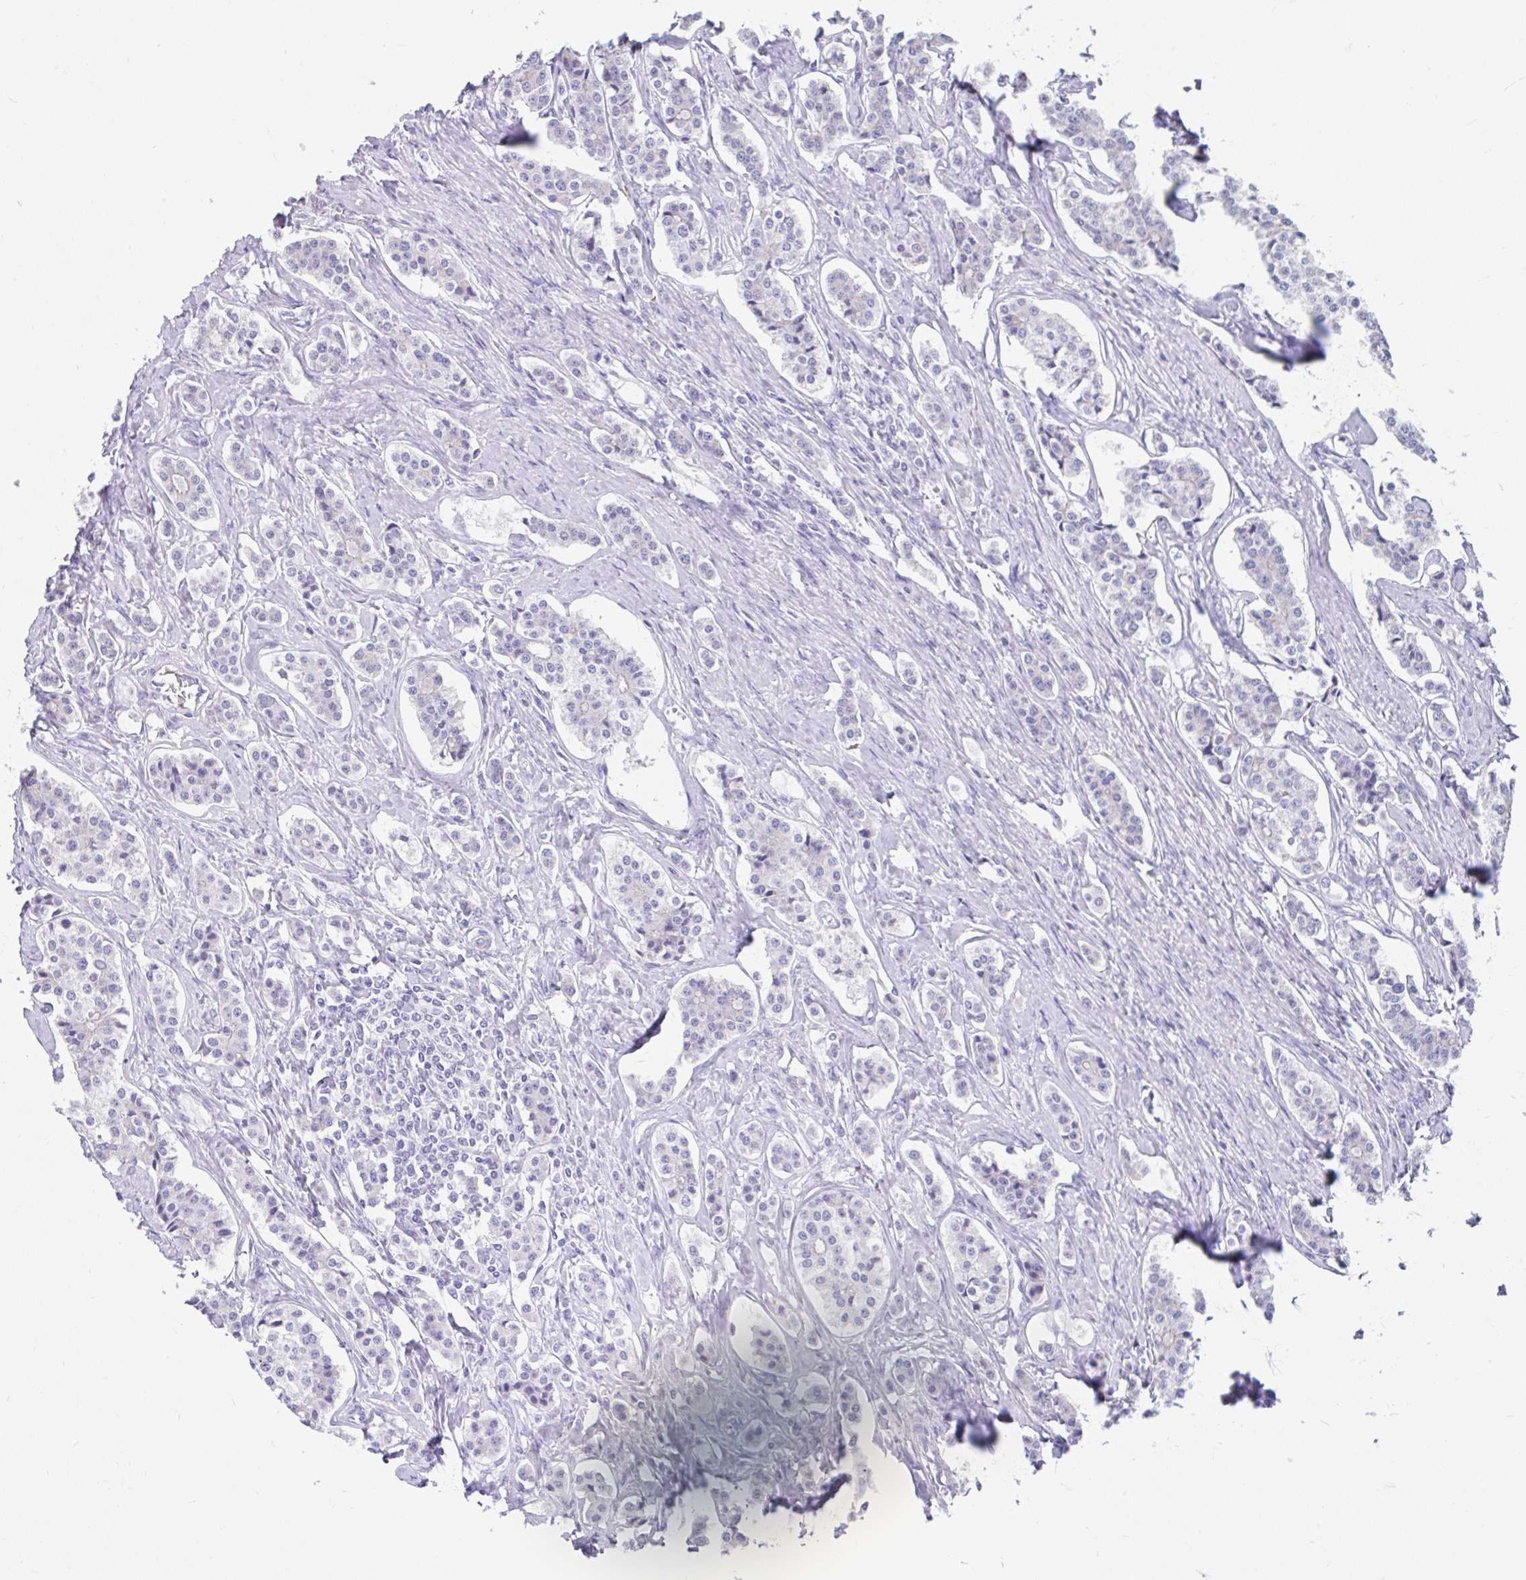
{"staining": {"intensity": "negative", "quantity": "none", "location": "none"}, "tissue": "carcinoid", "cell_type": "Tumor cells", "image_type": "cancer", "snomed": [{"axis": "morphology", "description": "Carcinoid, malignant, NOS"}, {"axis": "topography", "description": "Small intestine"}], "caption": "Immunohistochemistry photomicrograph of carcinoid stained for a protein (brown), which displays no expression in tumor cells. The staining is performed using DAB (3,3'-diaminobenzidine) brown chromogen with nuclei counter-stained in using hematoxylin.", "gene": "CCSAP", "patient": {"sex": "male", "age": 63}}